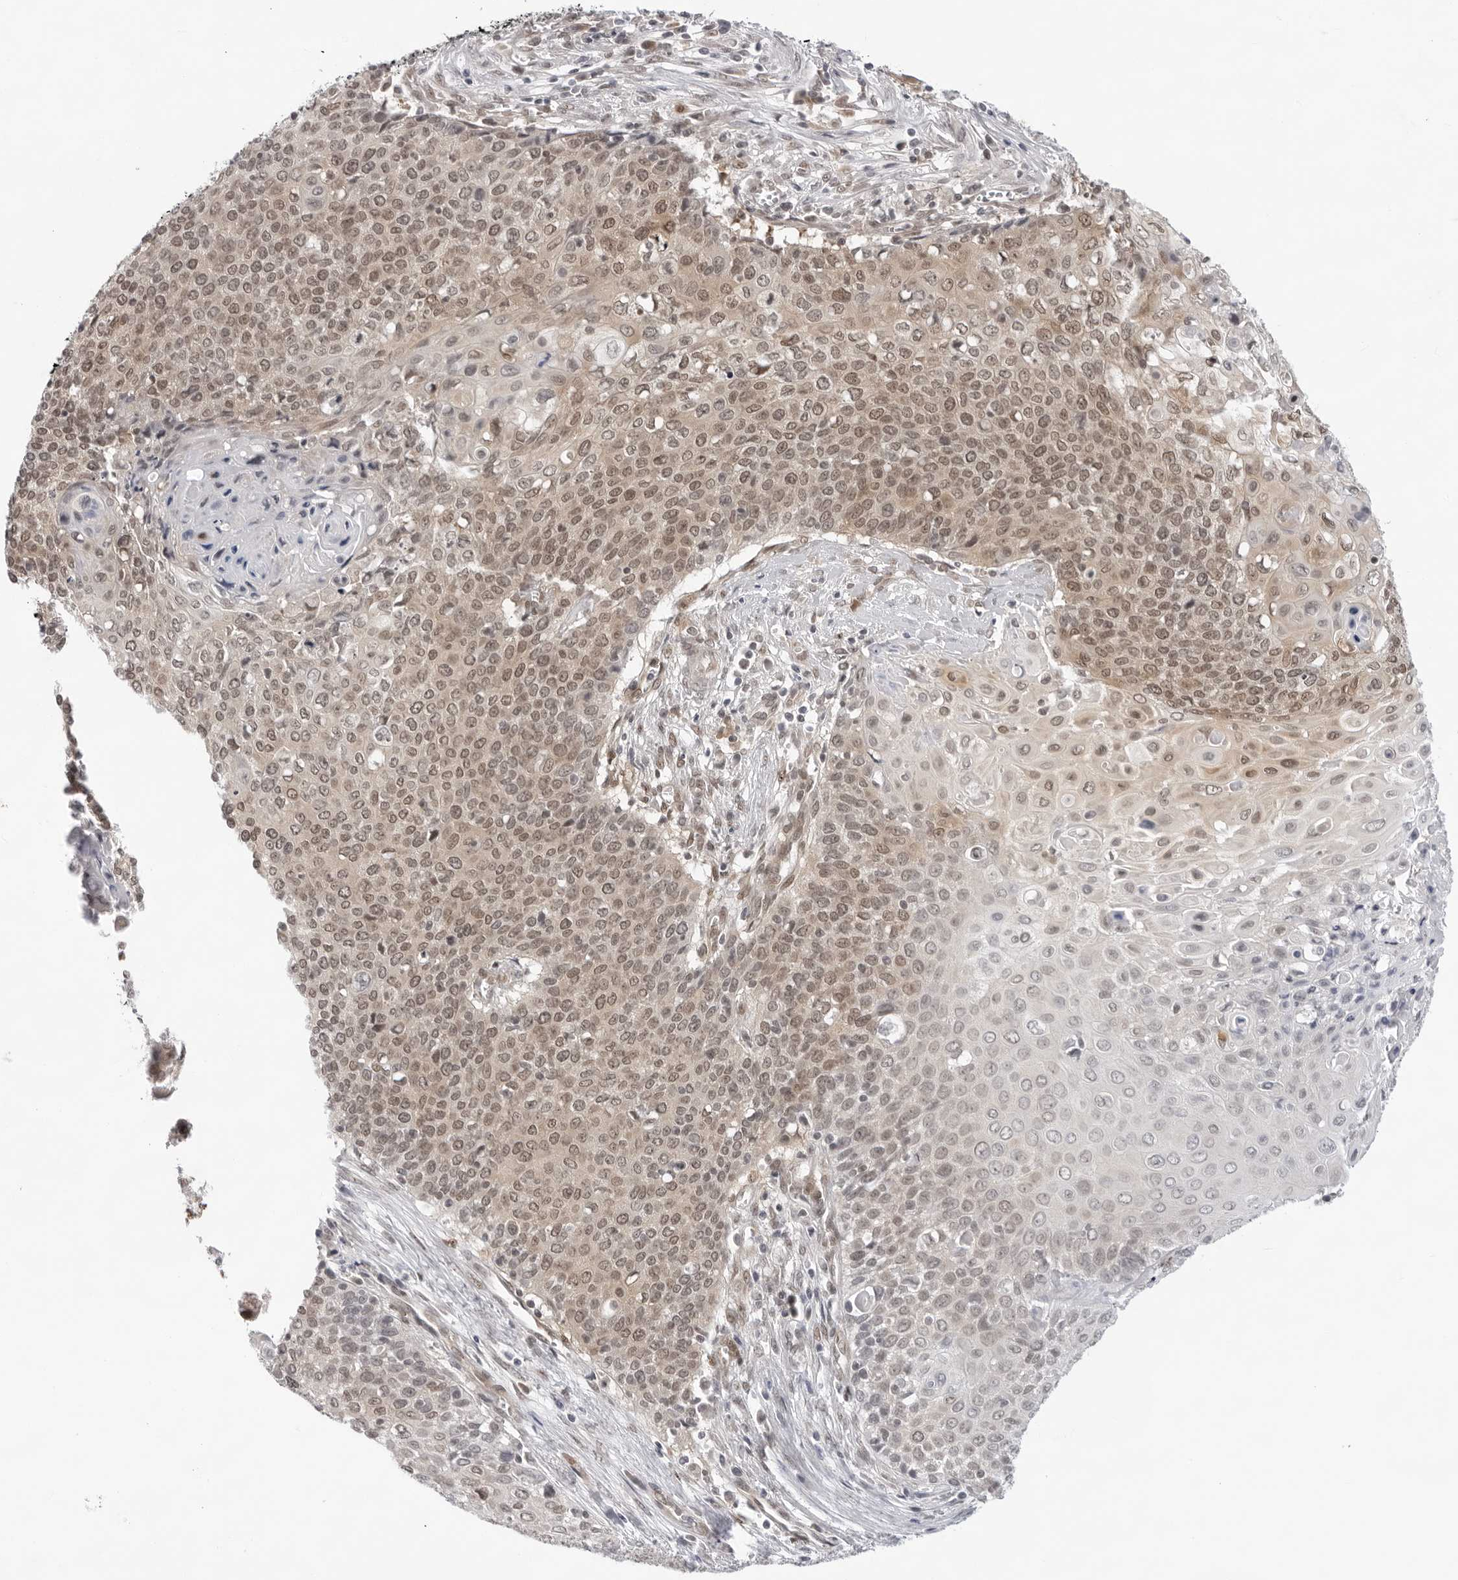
{"staining": {"intensity": "moderate", "quantity": ">75%", "location": "cytoplasmic/membranous,nuclear"}, "tissue": "cervical cancer", "cell_type": "Tumor cells", "image_type": "cancer", "snomed": [{"axis": "morphology", "description": "Squamous cell carcinoma, NOS"}, {"axis": "topography", "description": "Cervix"}], "caption": "Protein staining of cervical cancer tissue reveals moderate cytoplasmic/membranous and nuclear expression in approximately >75% of tumor cells.", "gene": "CASP7", "patient": {"sex": "female", "age": 39}}